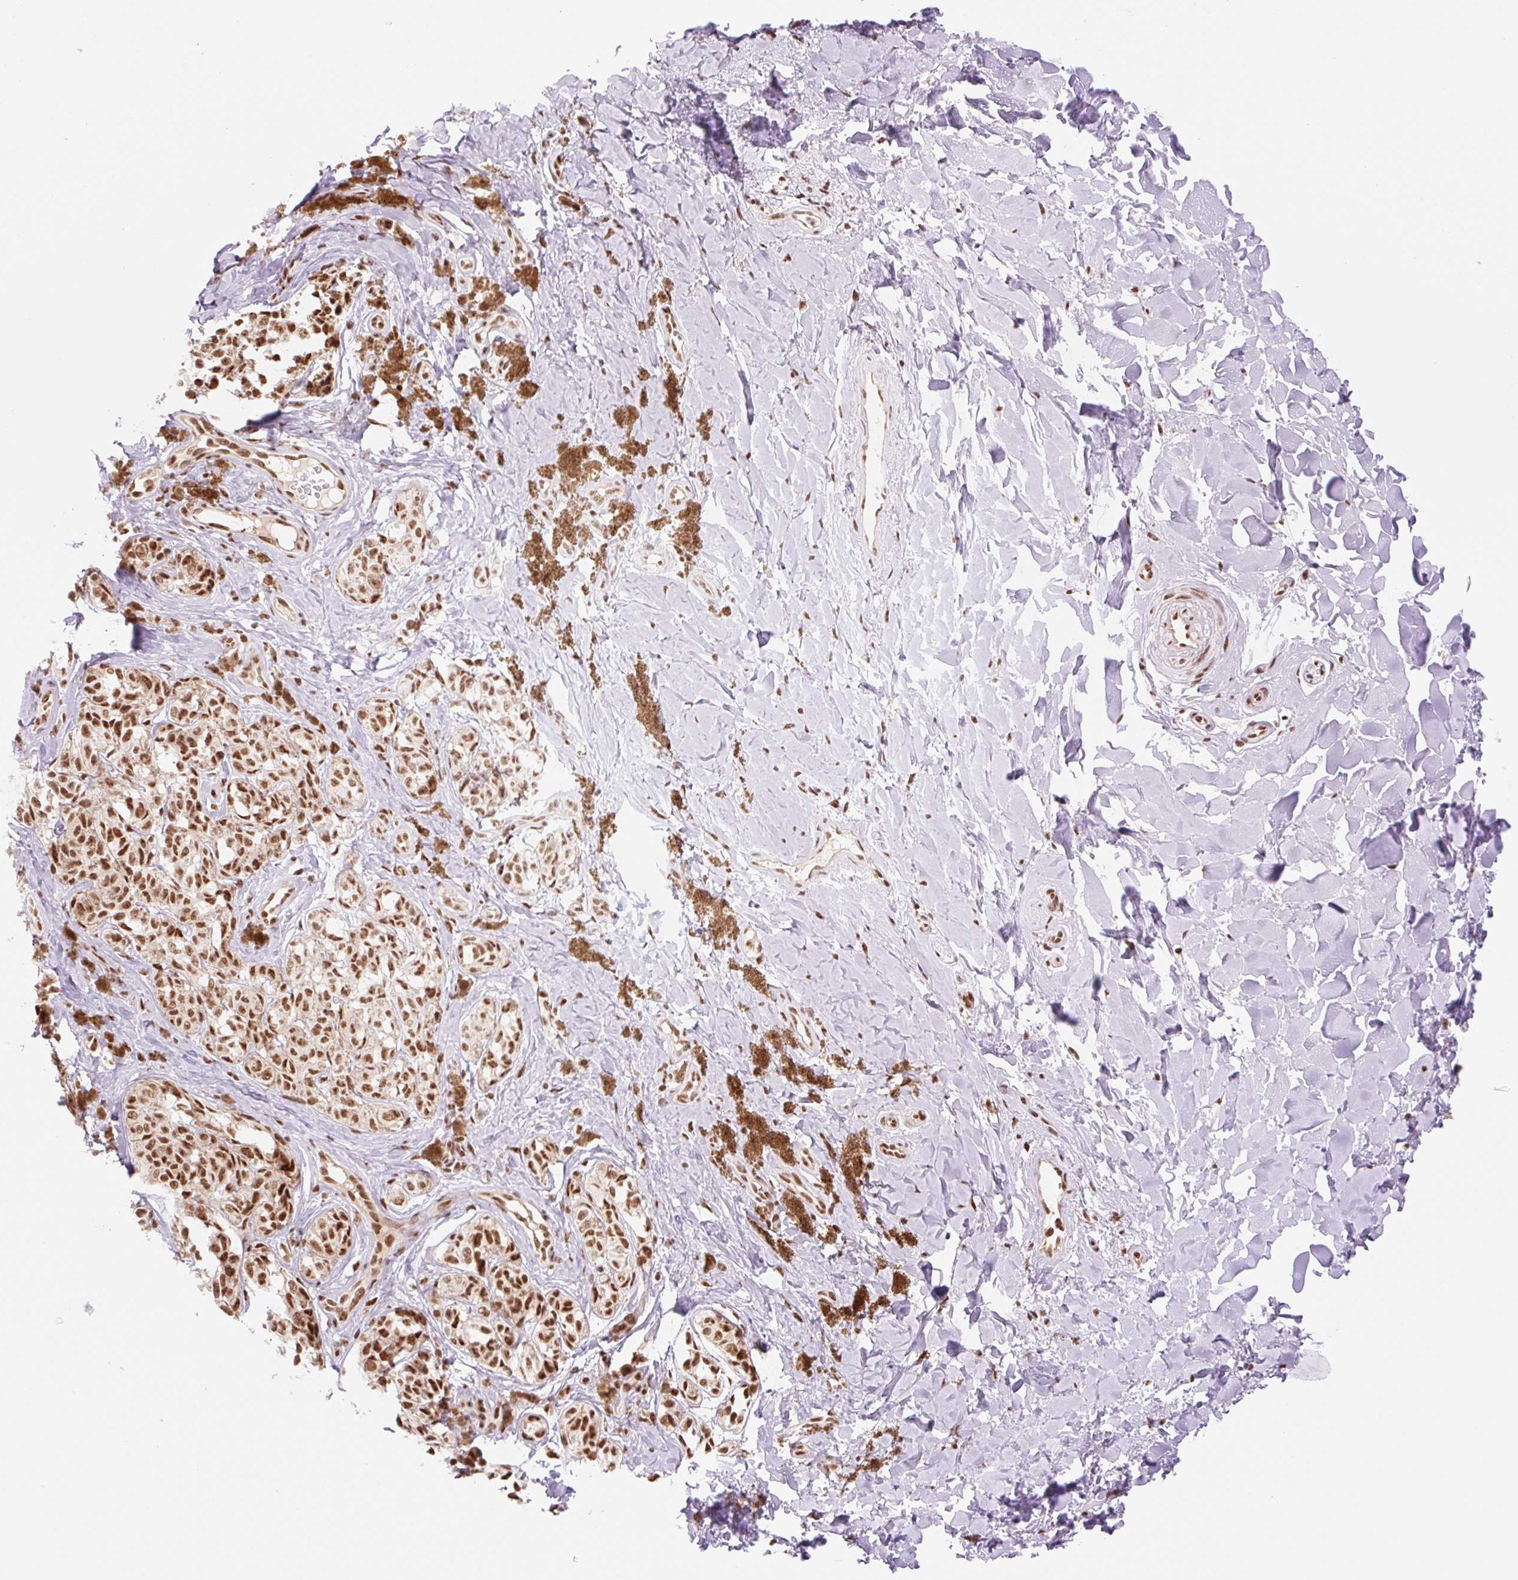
{"staining": {"intensity": "strong", "quantity": ">75%", "location": "nuclear"}, "tissue": "melanoma", "cell_type": "Tumor cells", "image_type": "cancer", "snomed": [{"axis": "morphology", "description": "Malignant melanoma, NOS"}, {"axis": "topography", "description": "Skin"}], "caption": "An IHC image of neoplastic tissue is shown. Protein staining in brown shows strong nuclear positivity in melanoma within tumor cells.", "gene": "PRDM11", "patient": {"sex": "female", "age": 65}}